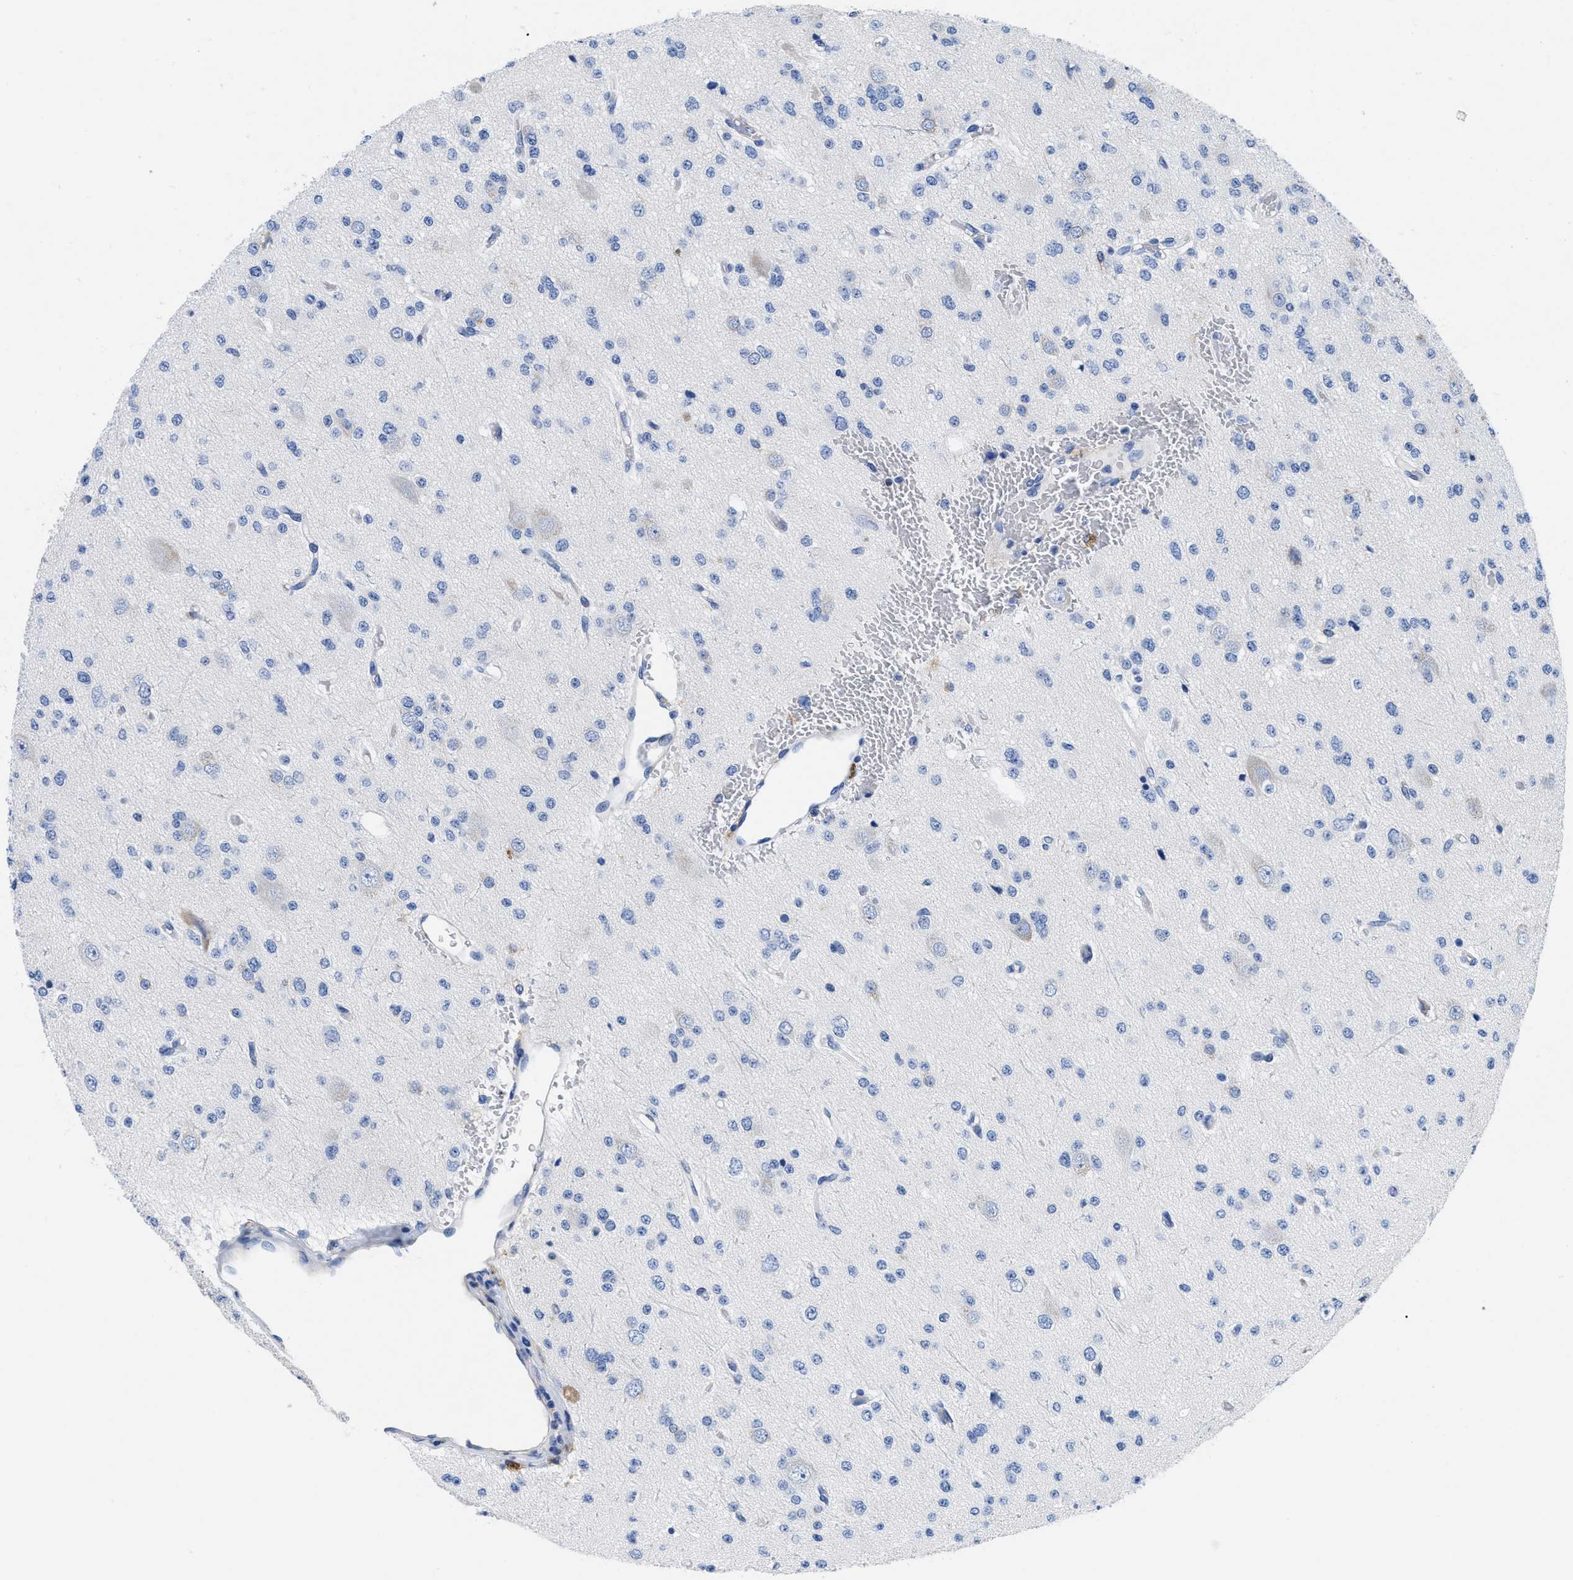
{"staining": {"intensity": "negative", "quantity": "none", "location": "none"}, "tissue": "glioma", "cell_type": "Tumor cells", "image_type": "cancer", "snomed": [{"axis": "morphology", "description": "Glioma, malignant, Low grade"}, {"axis": "topography", "description": "Brain"}], "caption": "Immunohistochemistry photomicrograph of human malignant glioma (low-grade) stained for a protein (brown), which displays no expression in tumor cells.", "gene": "HLA-DPA1", "patient": {"sex": "male", "age": 38}}